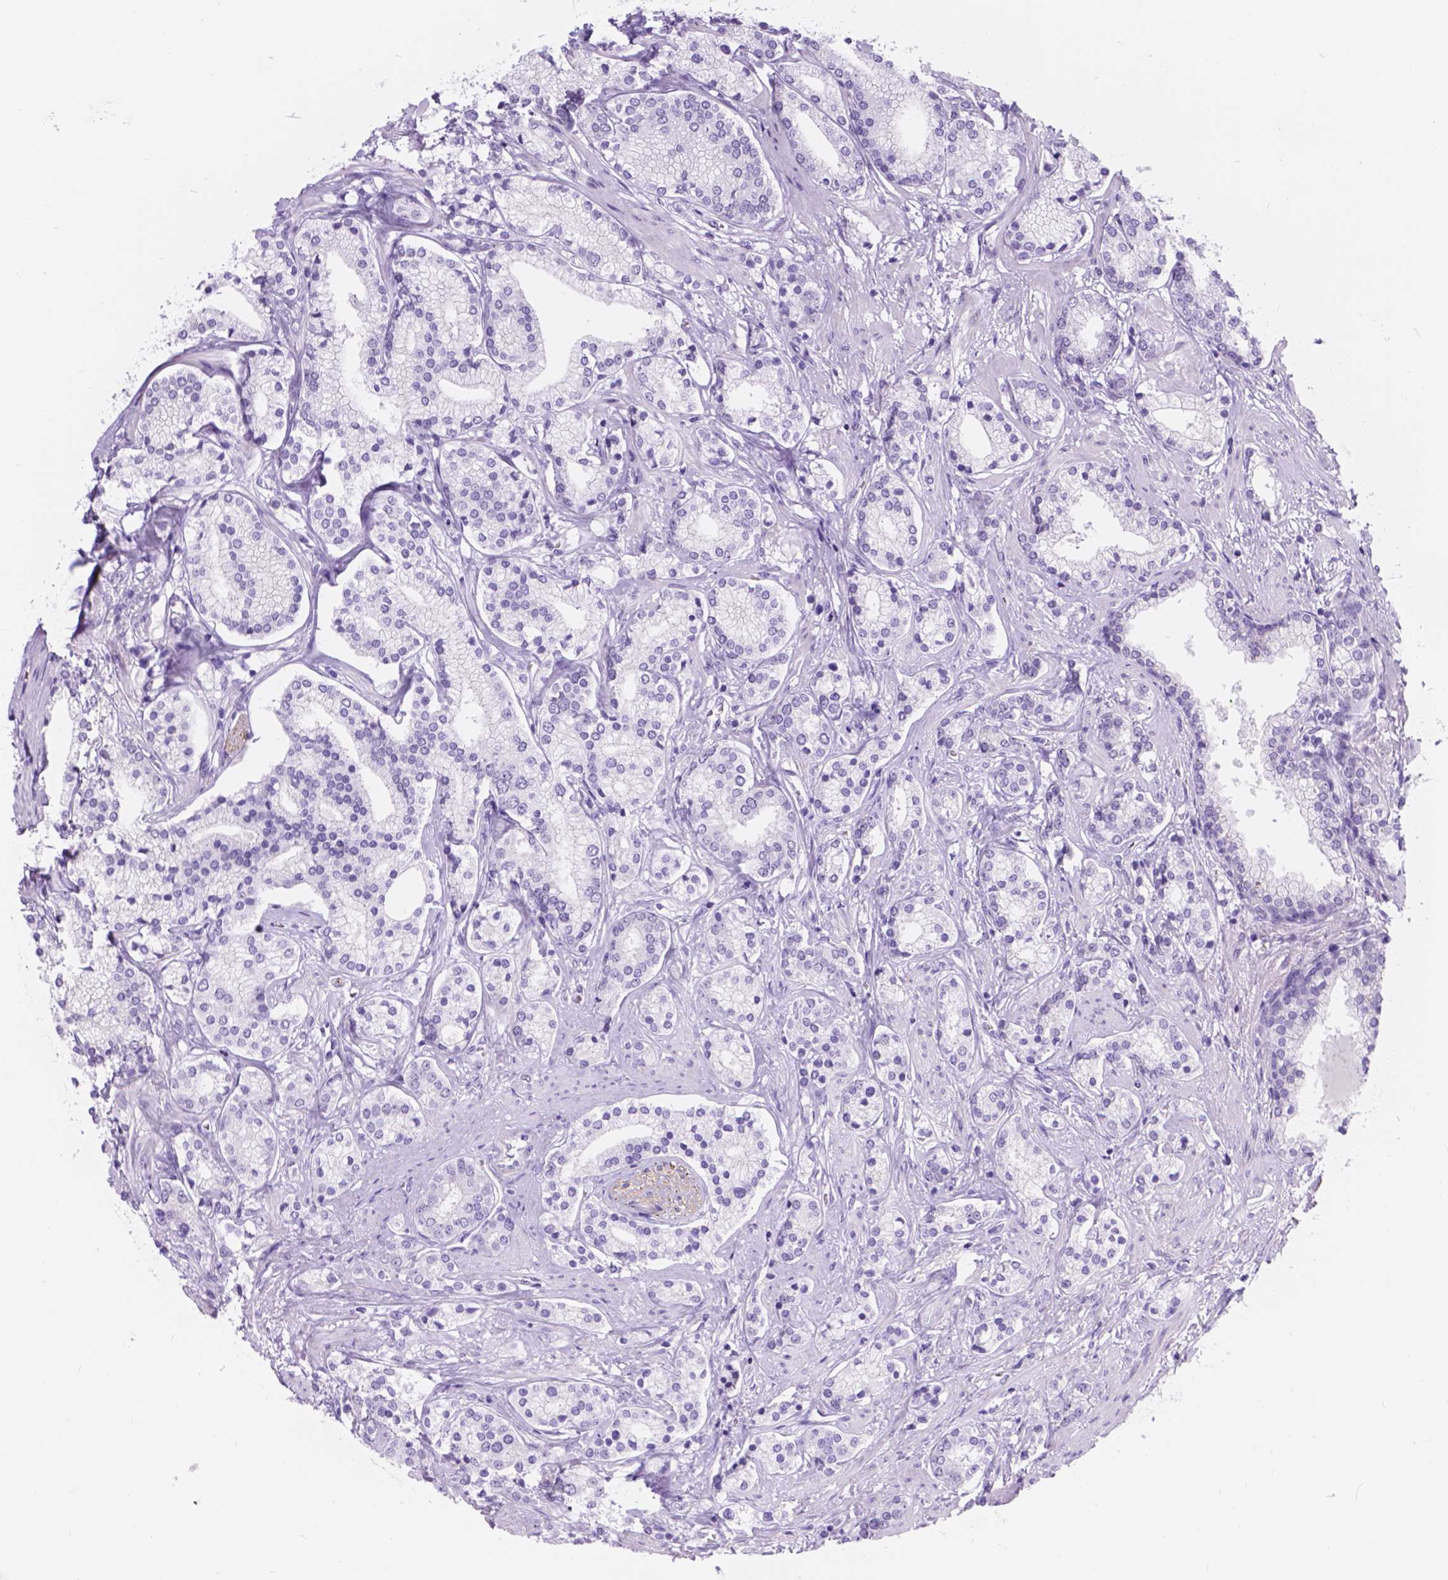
{"staining": {"intensity": "negative", "quantity": "none", "location": "none"}, "tissue": "prostate cancer", "cell_type": "Tumor cells", "image_type": "cancer", "snomed": [{"axis": "morphology", "description": "Adenocarcinoma, High grade"}, {"axis": "topography", "description": "Prostate"}], "caption": "Immunohistochemical staining of high-grade adenocarcinoma (prostate) displays no significant staining in tumor cells.", "gene": "DCC", "patient": {"sex": "male", "age": 58}}